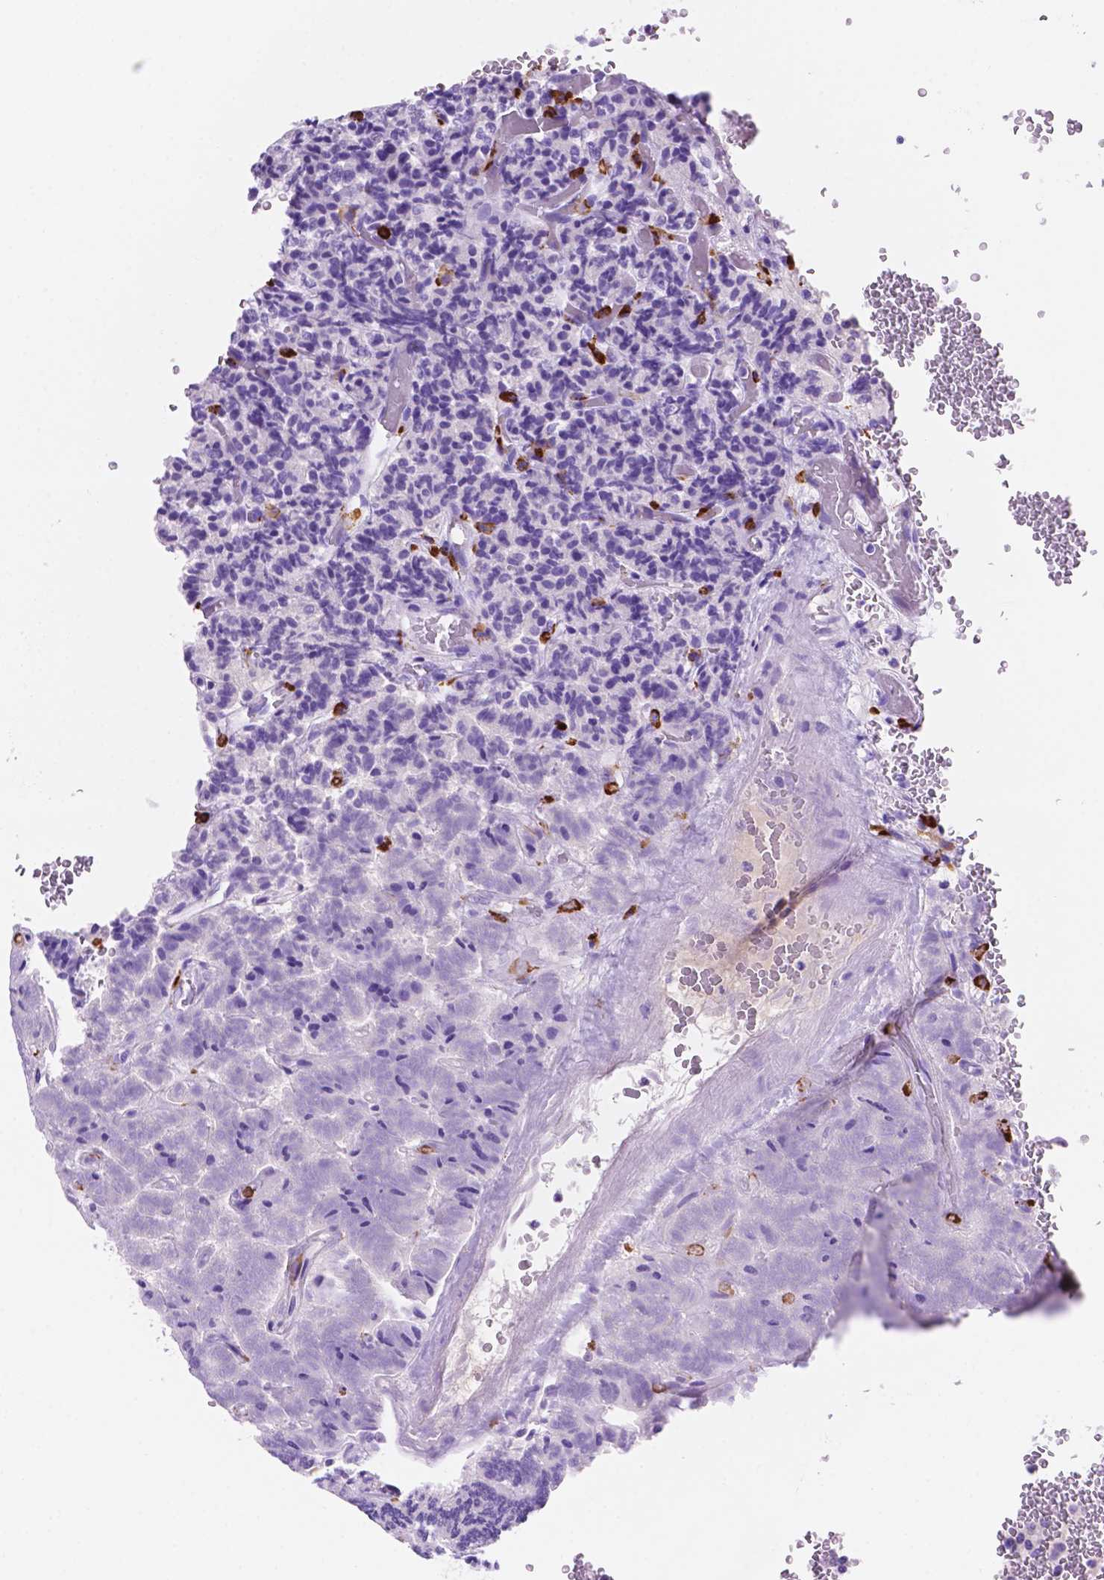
{"staining": {"intensity": "negative", "quantity": "none", "location": "none"}, "tissue": "carcinoid", "cell_type": "Tumor cells", "image_type": "cancer", "snomed": [{"axis": "morphology", "description": "Carcinoid, malignant, NOS"}, {"axis": "topography", "description": "Pancreas"}], "caption": "There is no significant staining in tumor cells of carcinoid (malignant). (IHC, brightfield microscopy, high magnification).", "gene": "FOXB2", "patient": {"sex": "male", "age": 36}}